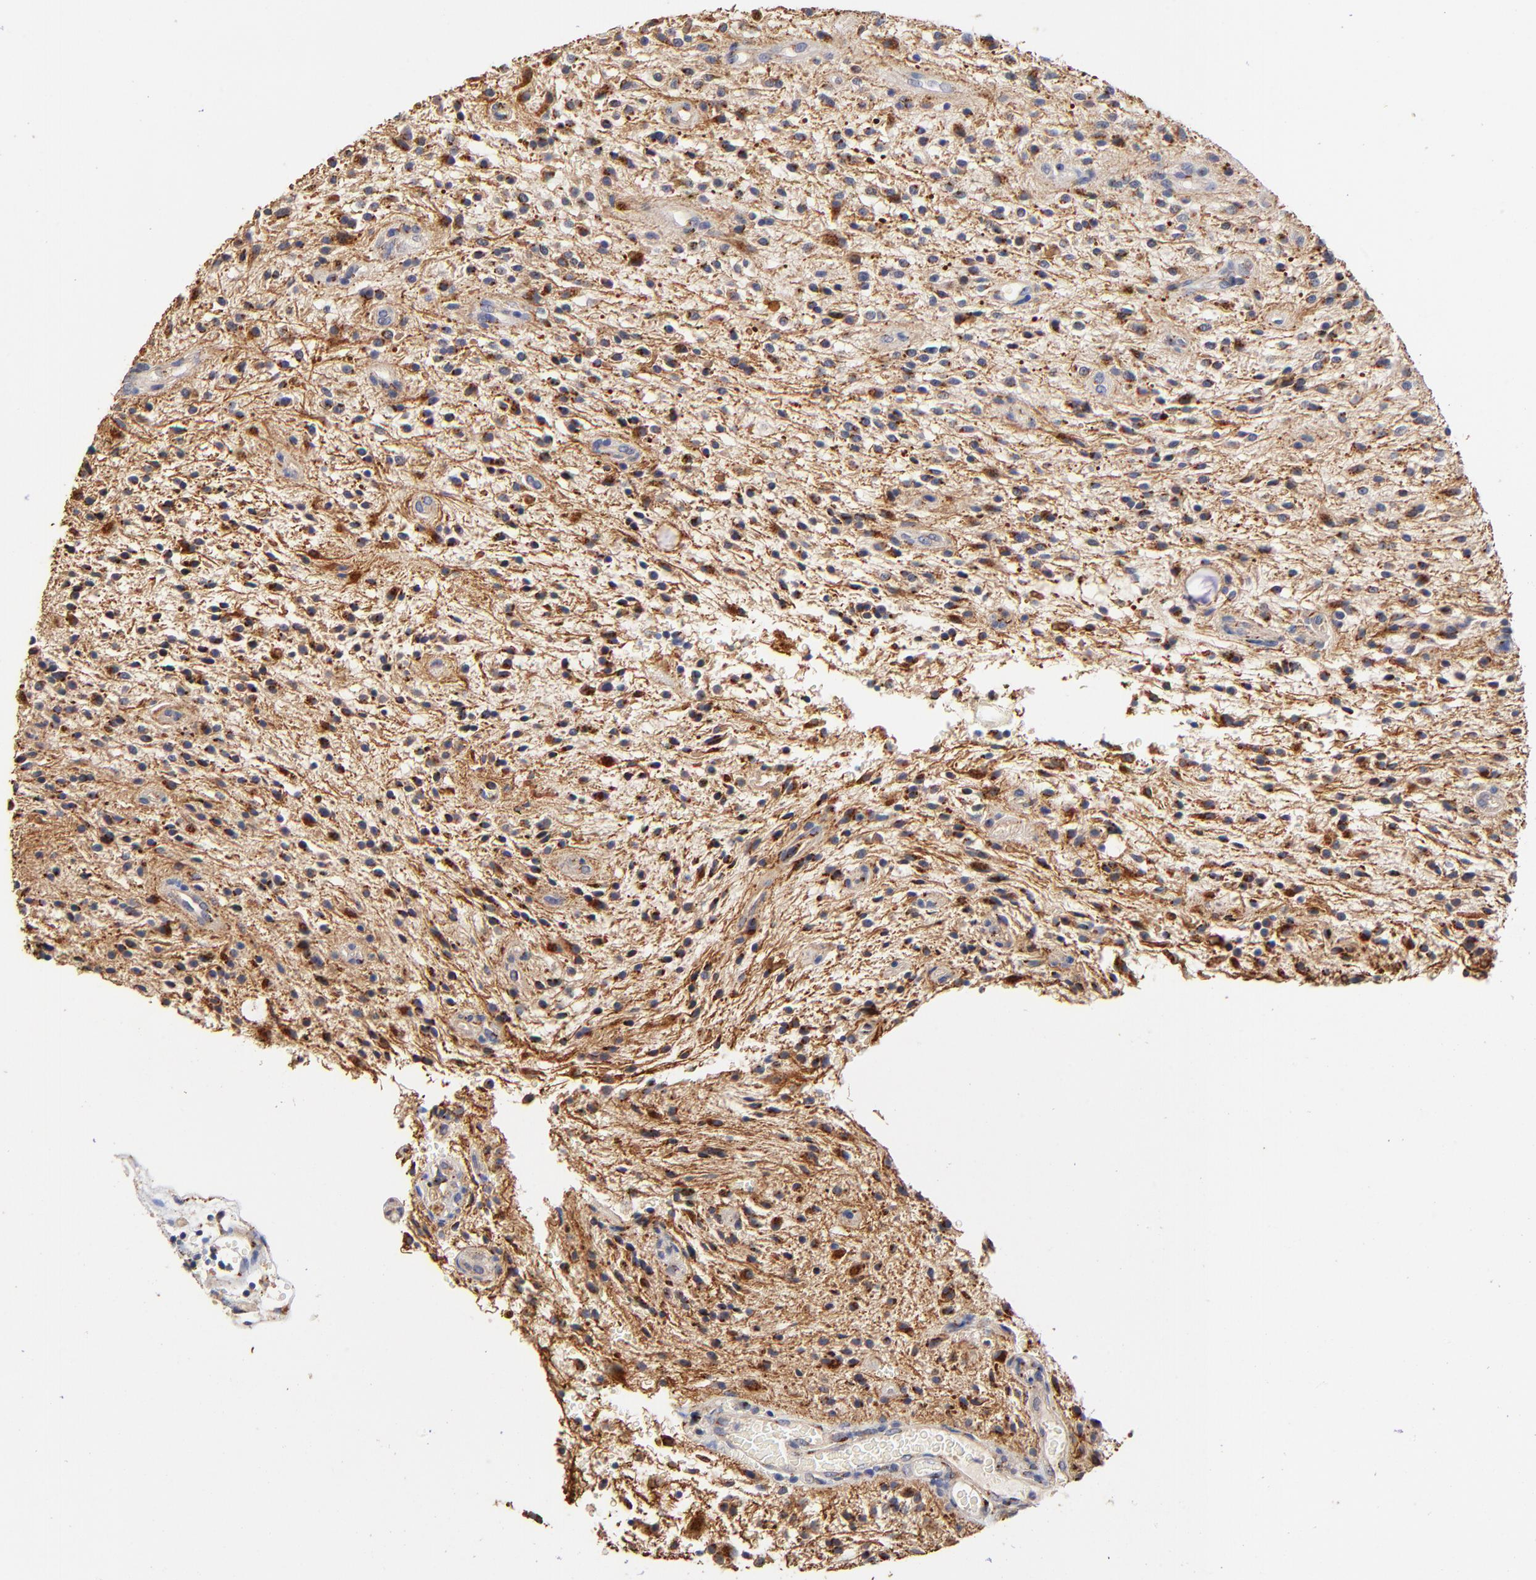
{"staining": {"intensity": "moderate", "quantity": ">75%", "location": "cytoplasmic/membranous"}, "tissue": "glioma", "cell_type": "Tumor cells", "image_type": "cancer", "snomed": [{"axis": "morphology", "description": "Glioma, malignant, NOS"}, {"axis": "topography", "description": "Cerebellum"}], "caption": "Protein expression analysis of glioma (malignant) demonstrates moderate cytoplasmic/membranous expression in about >75% of tumor cells. (DAB (3,3'-diaminobenzidine) IHC, brown staining for protein, blue staining for nuclei).", "gene": "FMNL3", "patient": {"sex": "female", "age": 10}}